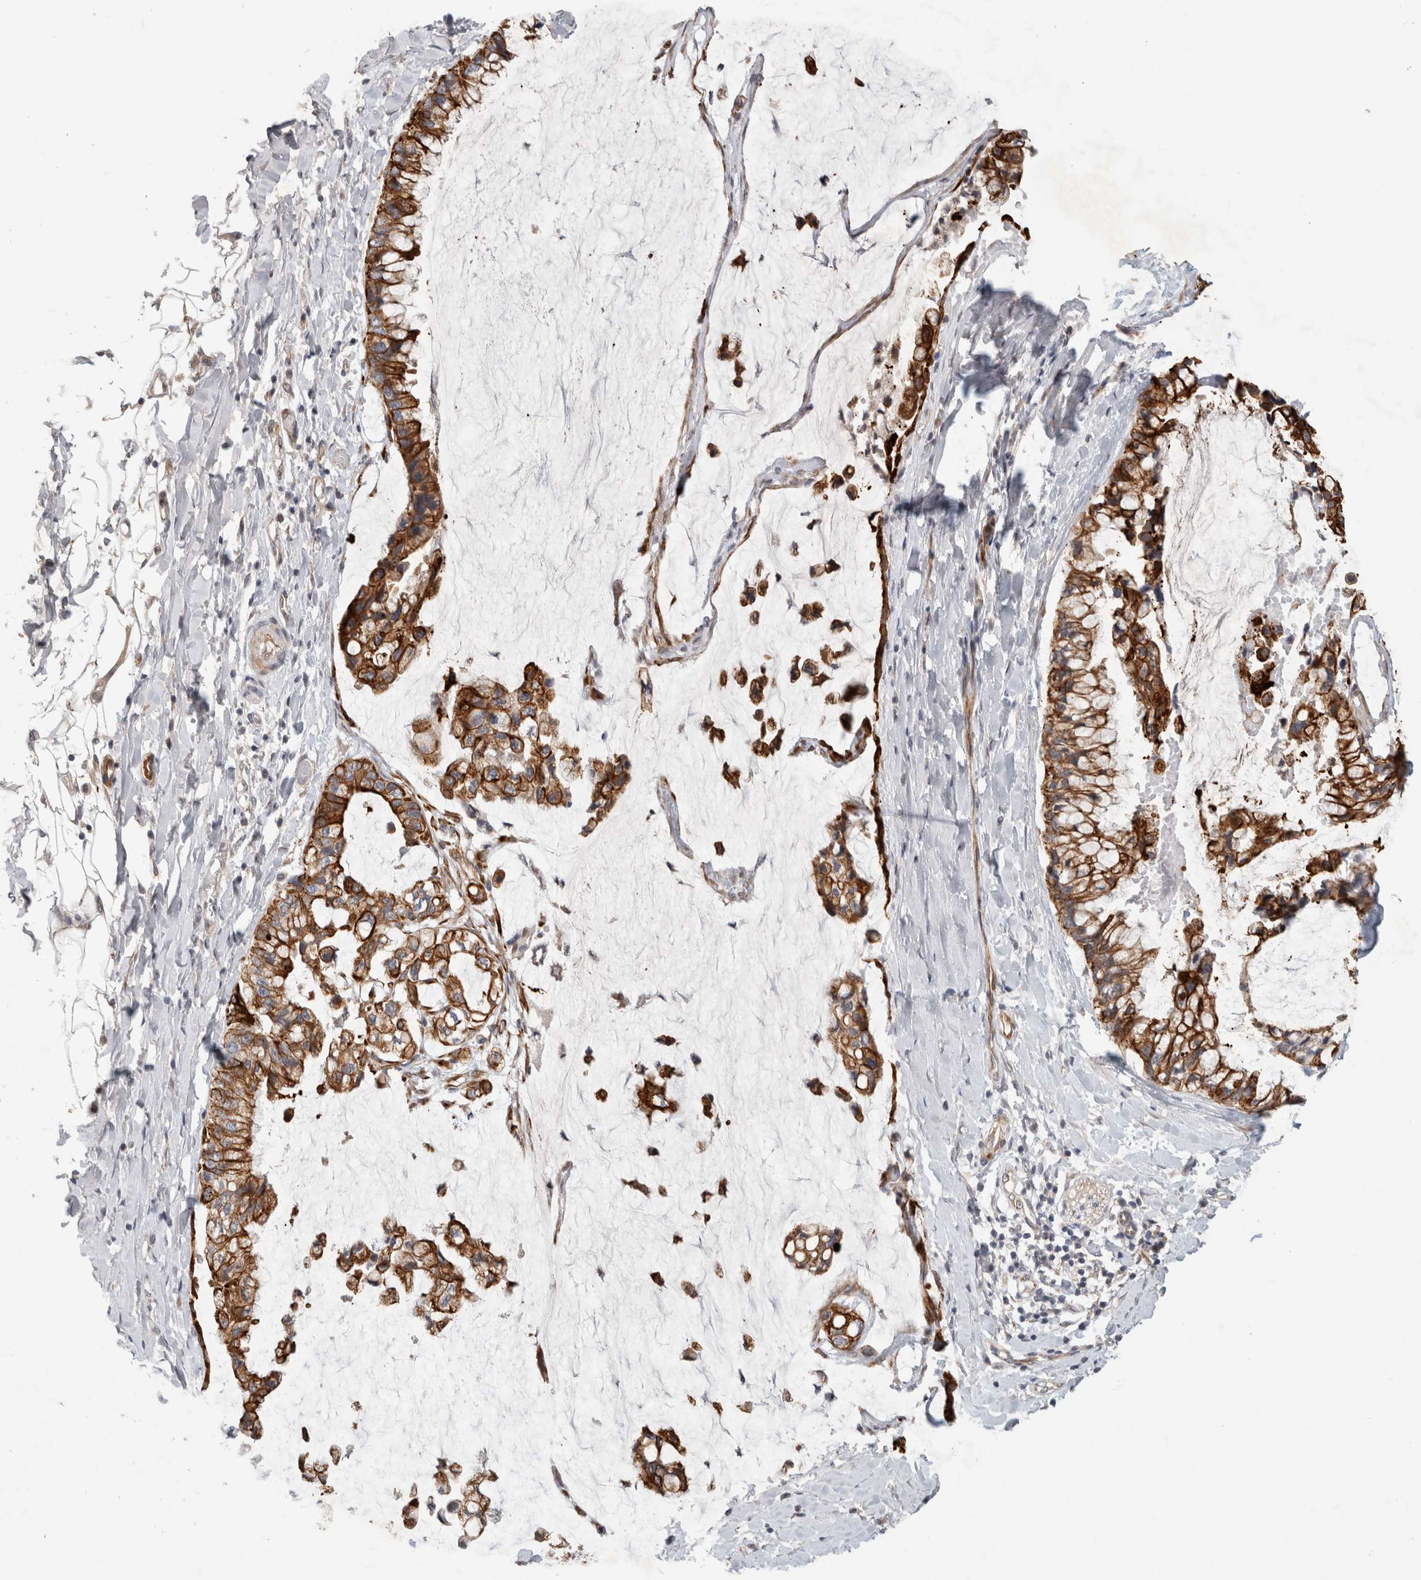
{"staining": {"intensity": "strong", "quantity": ">75%", "location": "cytoplasmic/membranous"}, "tissue": "ovarian cancer", "cell_type": "Tumor cells", "image_type": "cancer", "snomed": [{"axis": "morphology", "description": "Cystadenocarcinoma, mucinous, NOS"}, {"axis": "topography", "description": "Ovary"}], "caption": "Immunohistochemistry (IHC) histopathology image of neoplastic tissue: ovarian cancer (mucinous cystadenocarcinoma) stained using IHC reveals high levels of strong protein expression localized specifically in the cytoplasmic/membranous of tumor cells, appearing as a cytoplasmic/membranous brown color.", "gene": "CRISPLD1", "patient": {"sex": "female", "age": 39}}